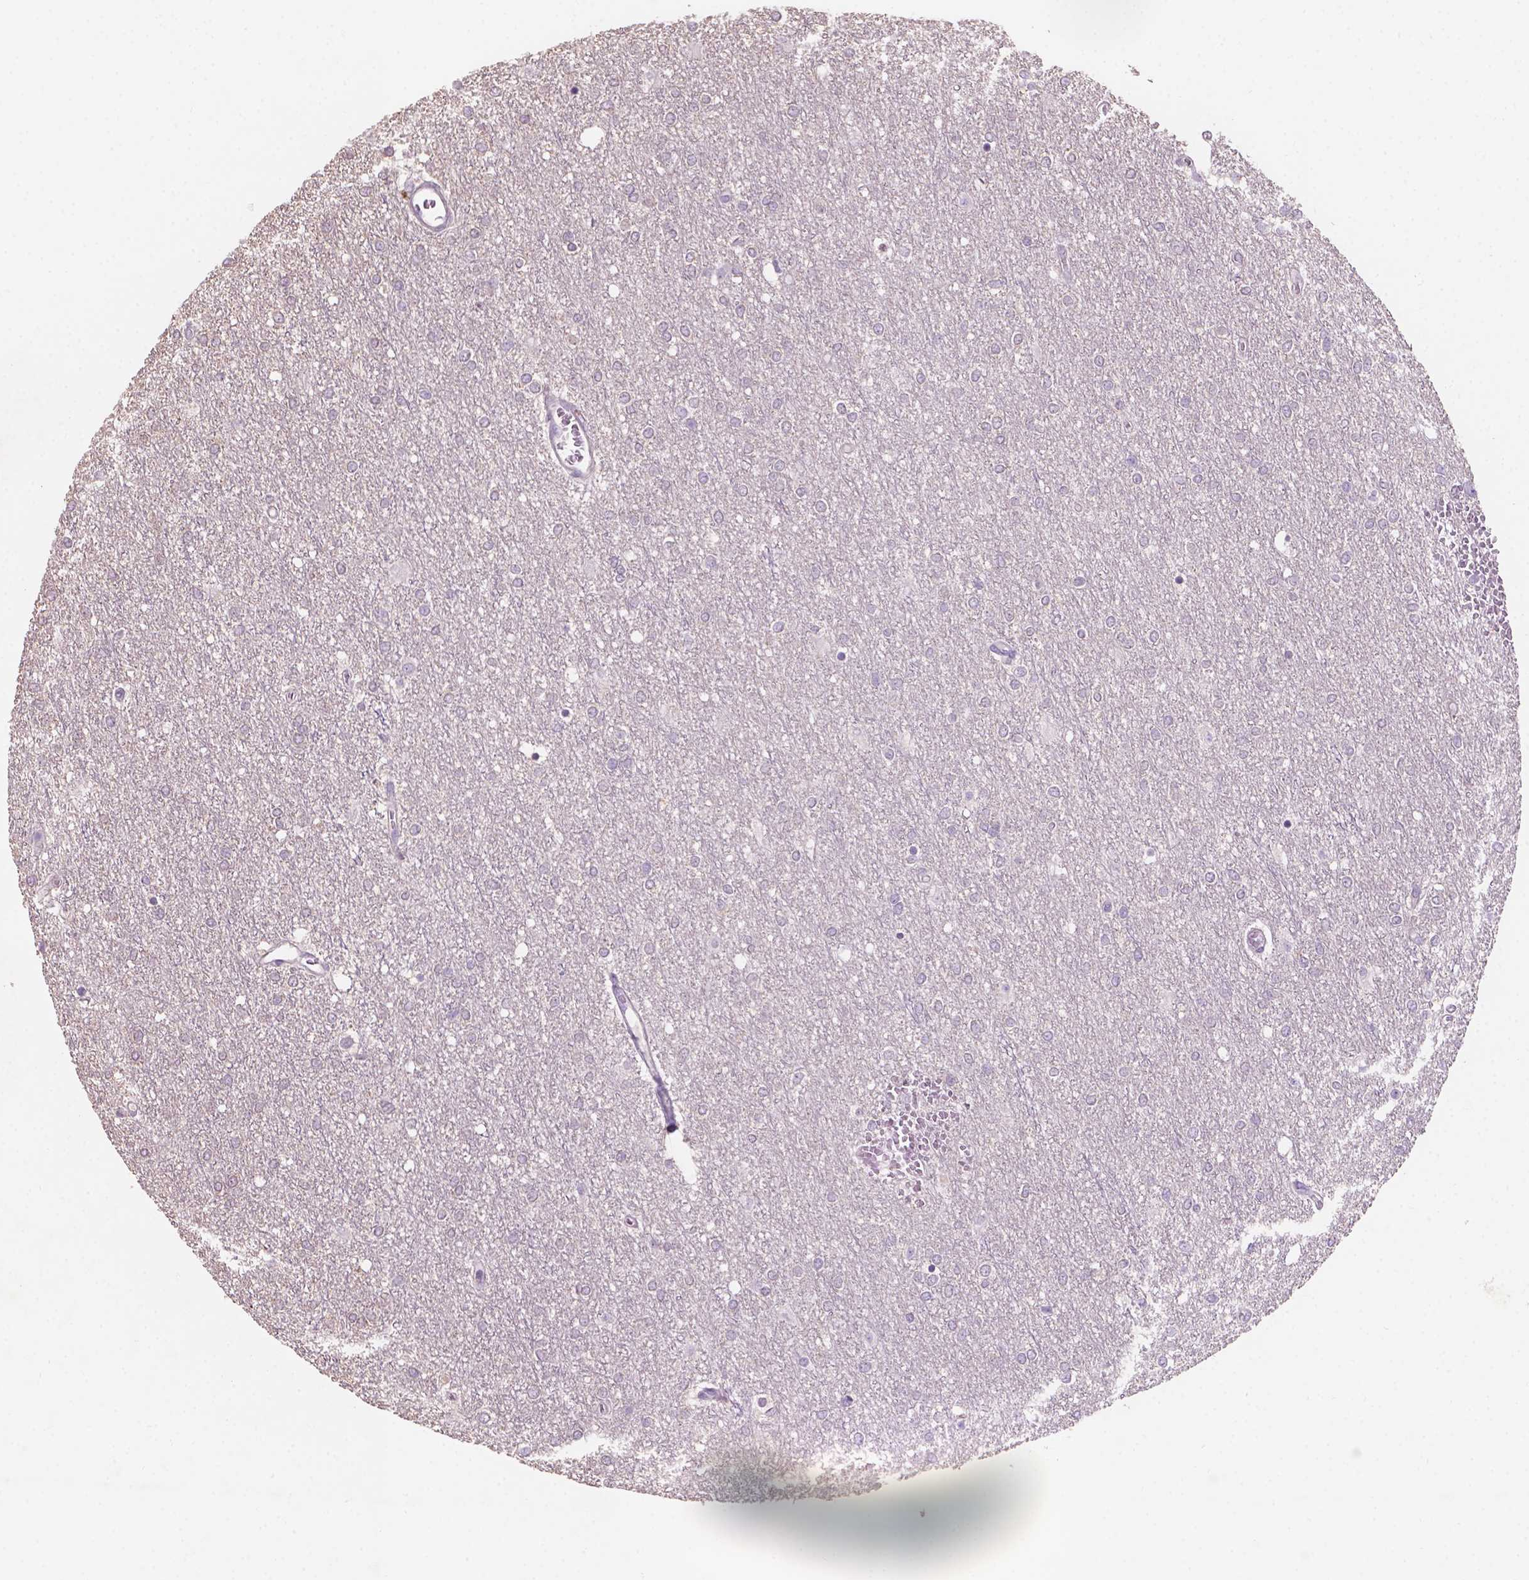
{"staining": {"intensity": "negative", "quantity": "none", "location": "none"}, "tissue": "glioma", "cell_type": "Tumor cells", "image_type": "cancer", "snomed": [{"axis": "morphology", "description": "Glioma, malignant, High grade"}, {"axis": "topography", "description": "Brain"}], "caption": "Tumor cells are negative for brown protein staining in glioma.", "gene": "SBSN", "patient": {"sex": "female", "age": 61}}